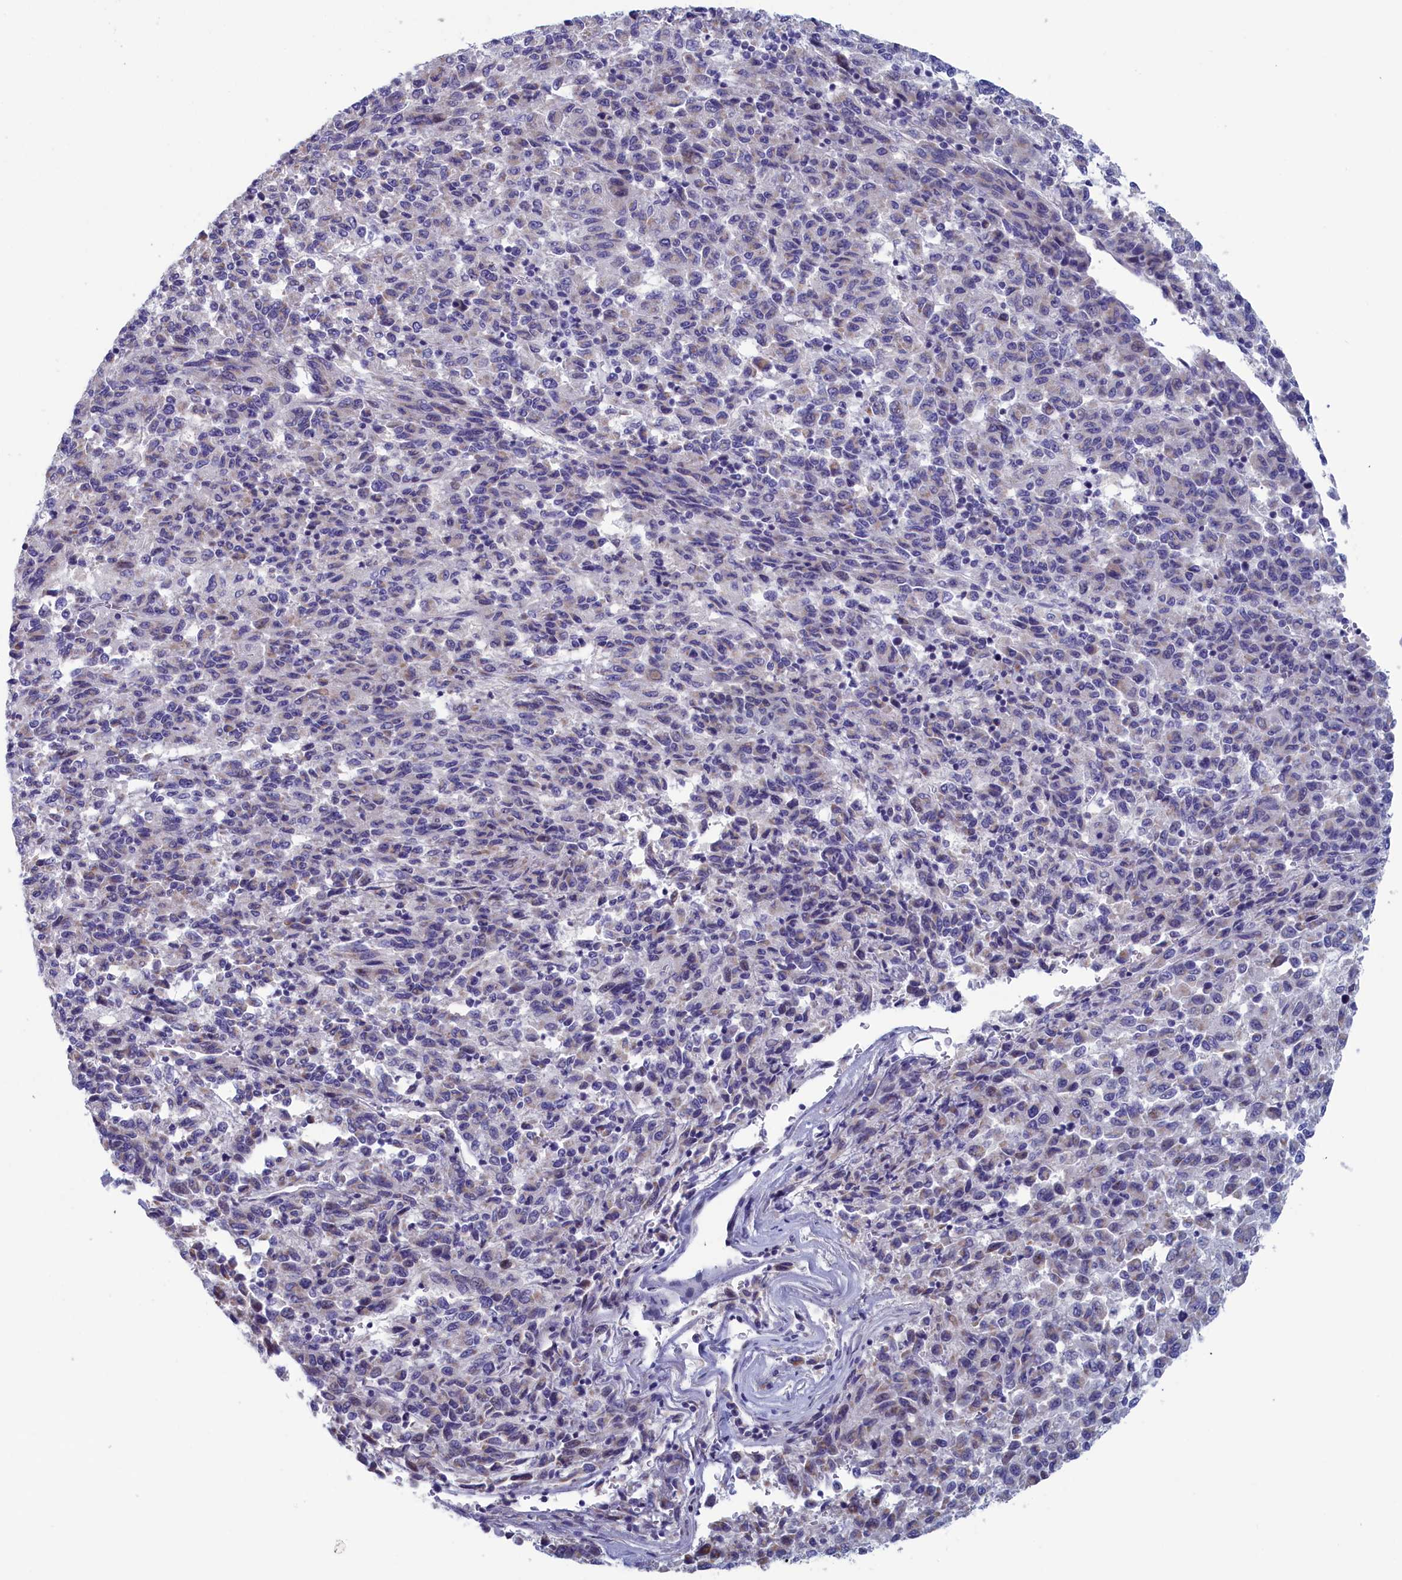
{"staining": {"intensity": "negative", "quantity": "none", "location": "none"}, "tissue": "melanoma", "cell_type": "Tumor cells", "image_type": "cancer", "snomed": [{"axis": "morphology", "description": "Malignant melanoma, Metastatic site"}, {"axis": "topography", "description": "Lung"}], "caption": "Tumor cells are negative for brown protein staining in melanoma. (DAB (3,3'-diaminobenzidine) IHC with hematoxylin counter stain).", "gene": "NIBAN3", "patient": {"sex": "male", "age": 64}}